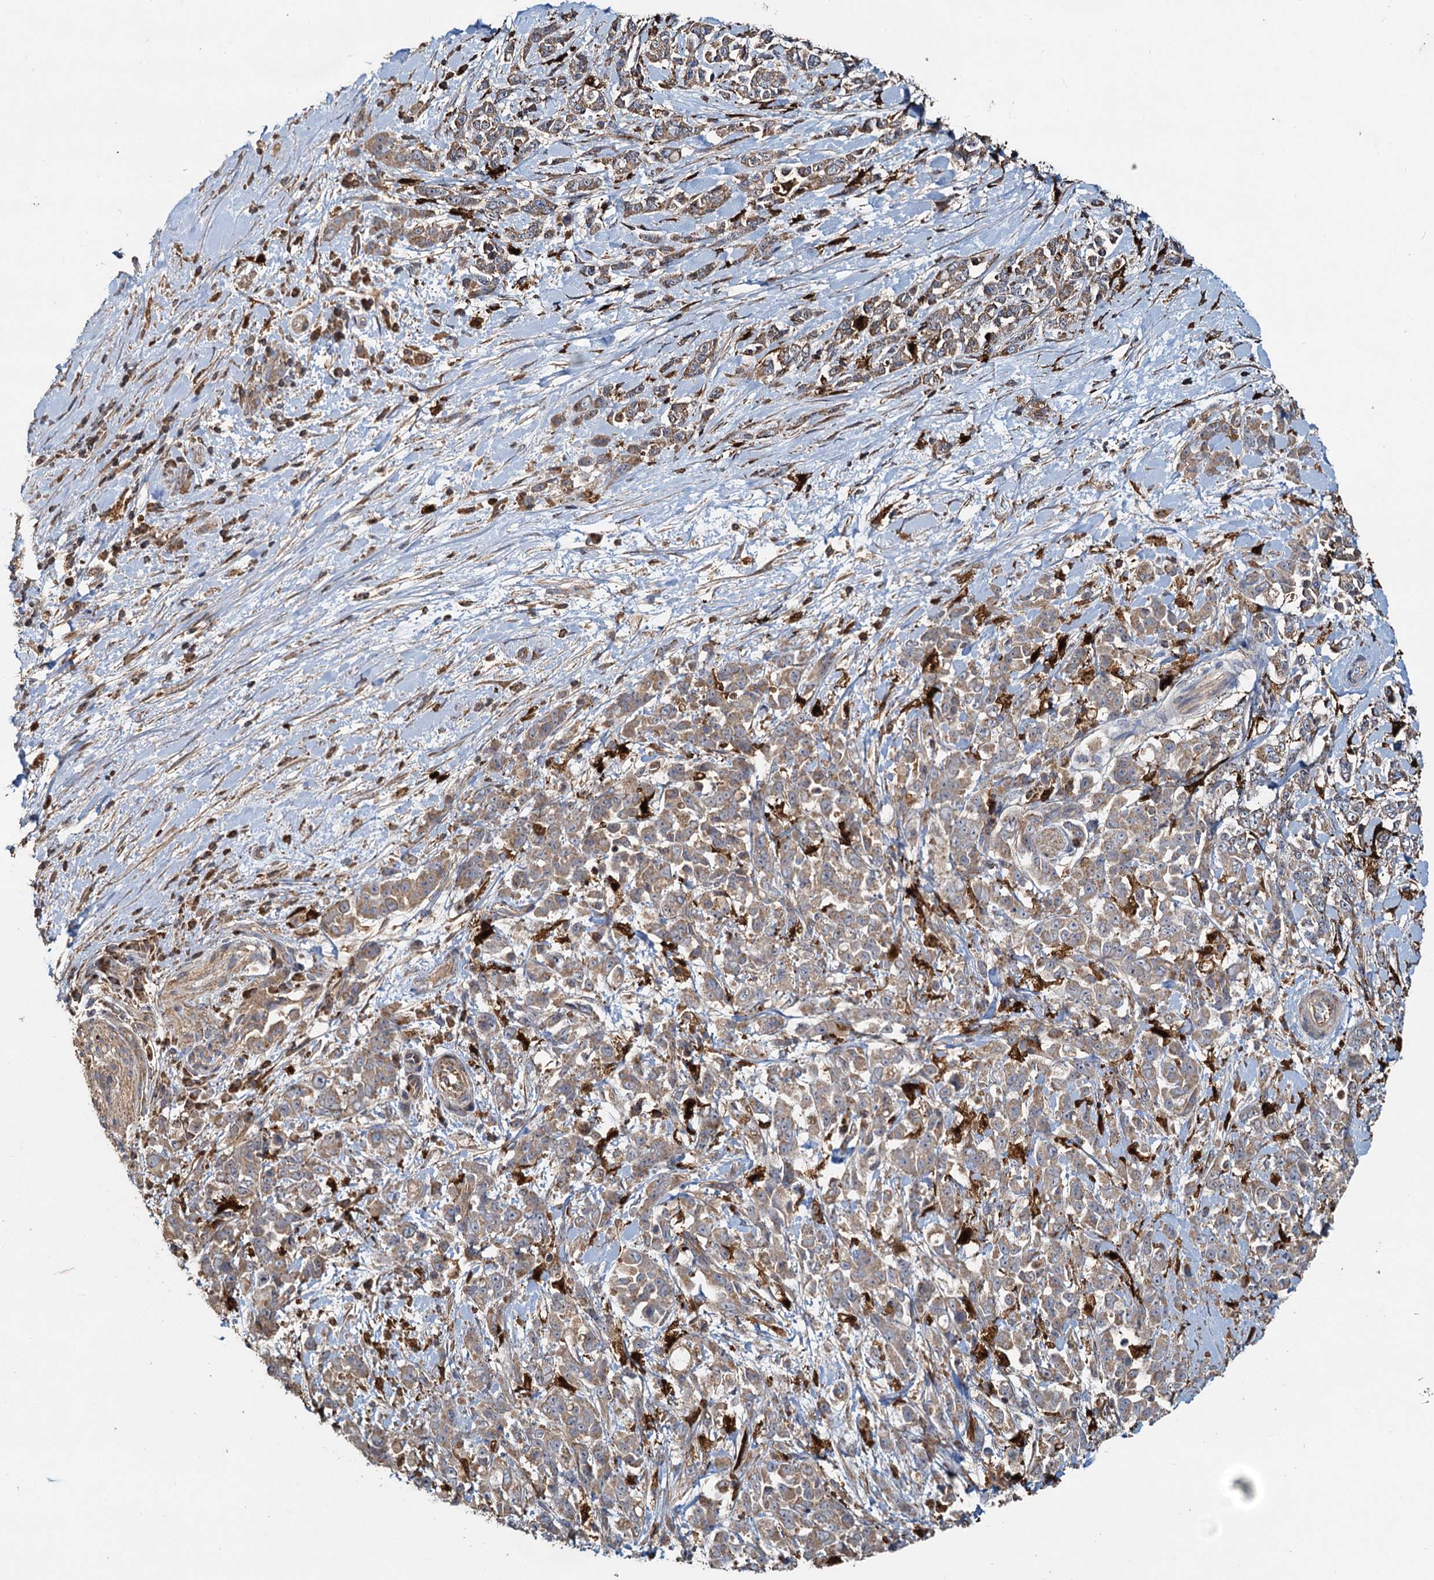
{"staining": {"intensity": "moderate", "quantity": ">75%", "location": "cytoplasmic/membranous"}, "tissue": "pancreatic cancer", "cell_type": "Tumor cells", "image_type": "cancer", "snomed": [{"axis": "morphology", "description": "Normal tissue, NOS"}, {"axis": "morphology", "description": "Adenocarcinoma, NOS"}, {"axis": "topography", "description": "Pancreas"}], "caption": "This image demonstrates pancreatic cancer stained with immunohistochemistry to label a protein in brown. The cytoplasmic/membranous of tumor cells show moderate positivity for the protein. Nuclei are counter-stained blue.", "gene": "SDS", "patient": {"sex": "female", "age": 64}}